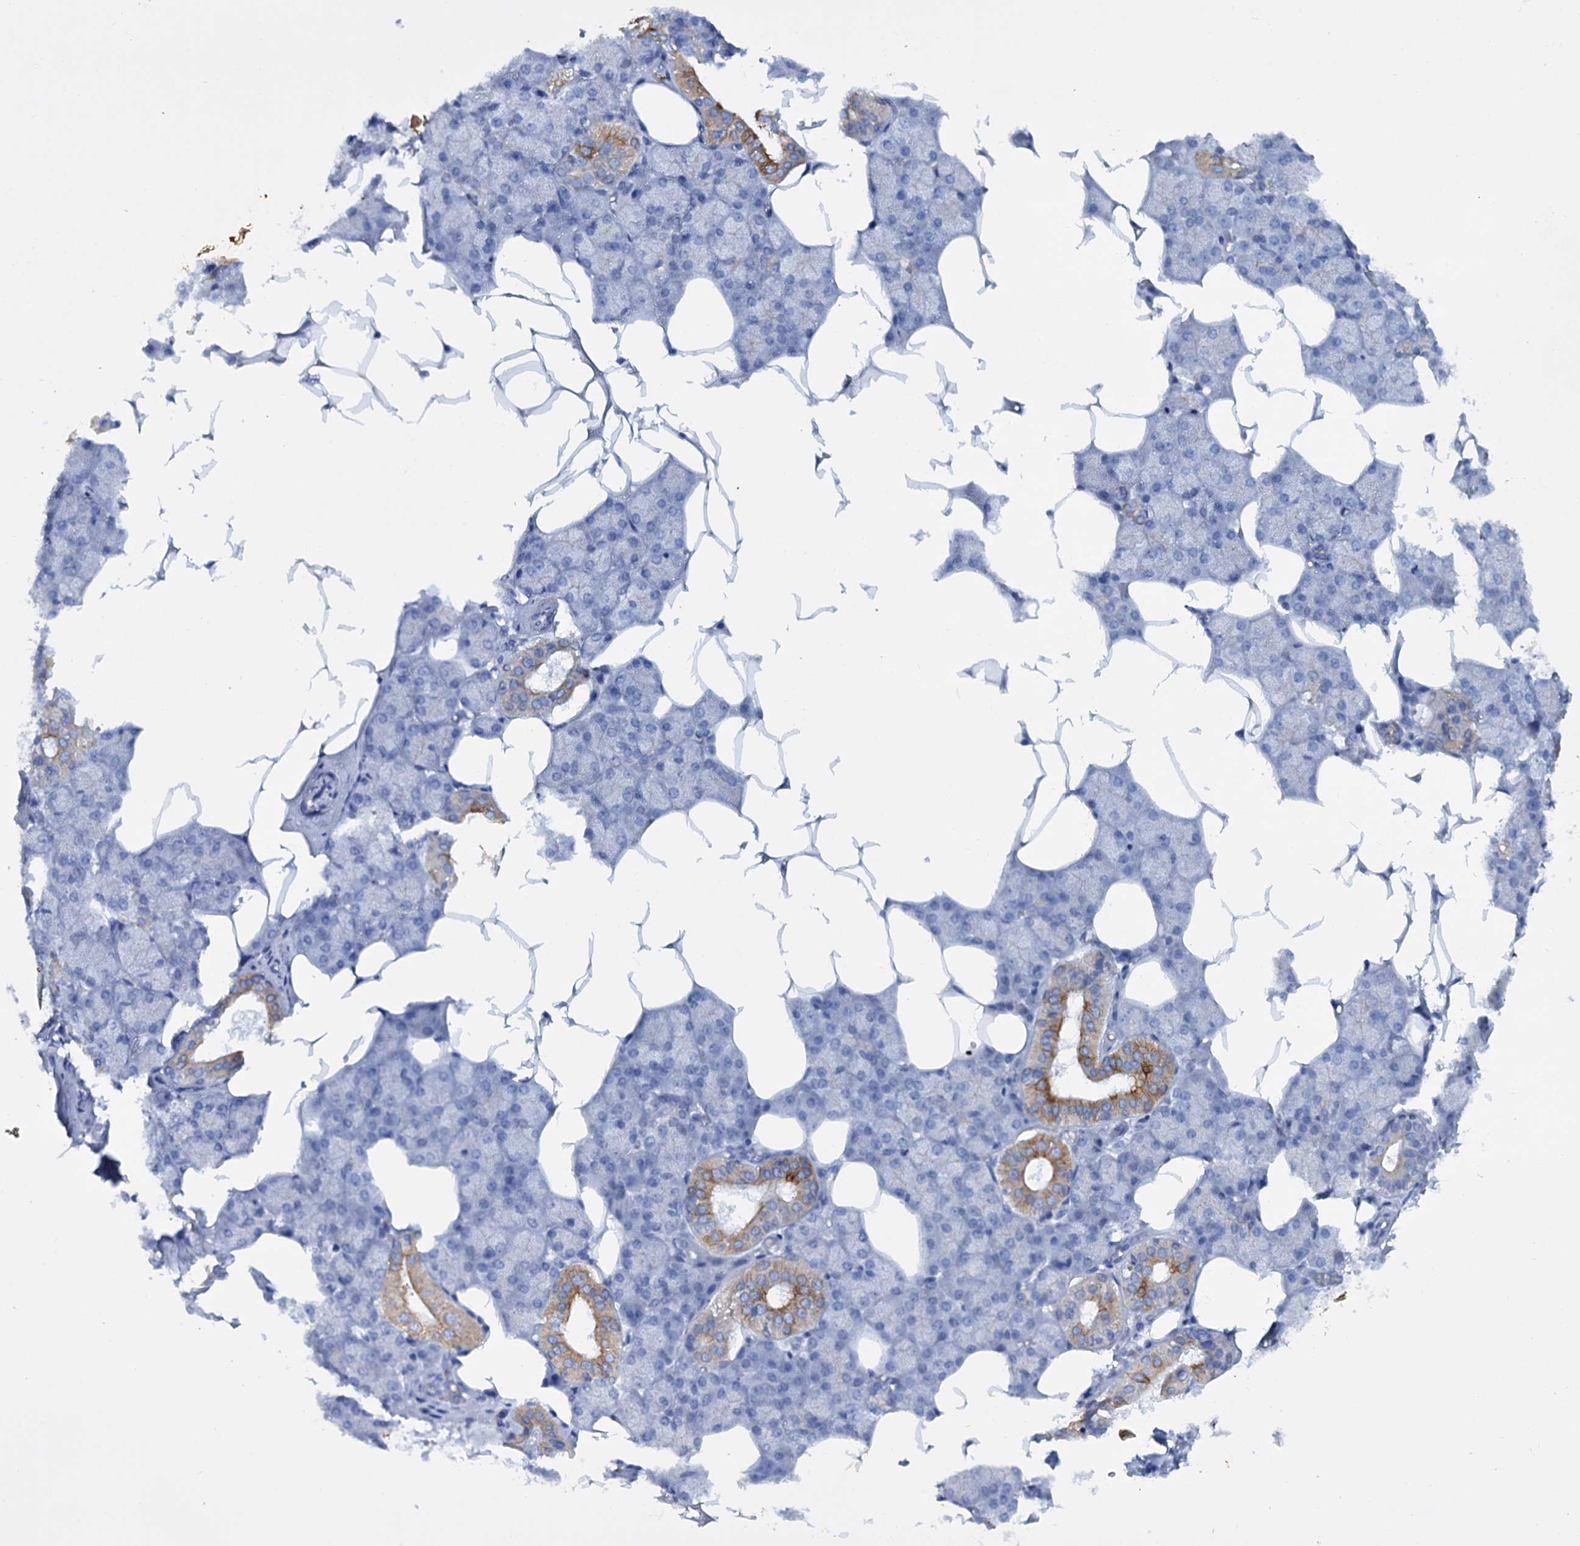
{"staining": {"intensity": "moderate", "quantity": "<25%", "location": "cytoplasmic/membranous"}, "tissue": "salivary gland", "cell_type": "Glandular cells", "image_type": "normal", "snomed": [{"axis": "morphology", "description": "Normal tissue, NOS"}, {"axis": "topography", "description": "Salivary gland"}], "caption": "A micrograph of human salivary gland stained for a protein shows moderate cytoplasmic/membranous brown staining in glandular cells. The staining was performed using DAB, with brown indicating positive protein expression. Nuclei are stained blue with hematoxylin.", "gene": "FAAP20", "patient": {"sex": "male", "age": 62}}